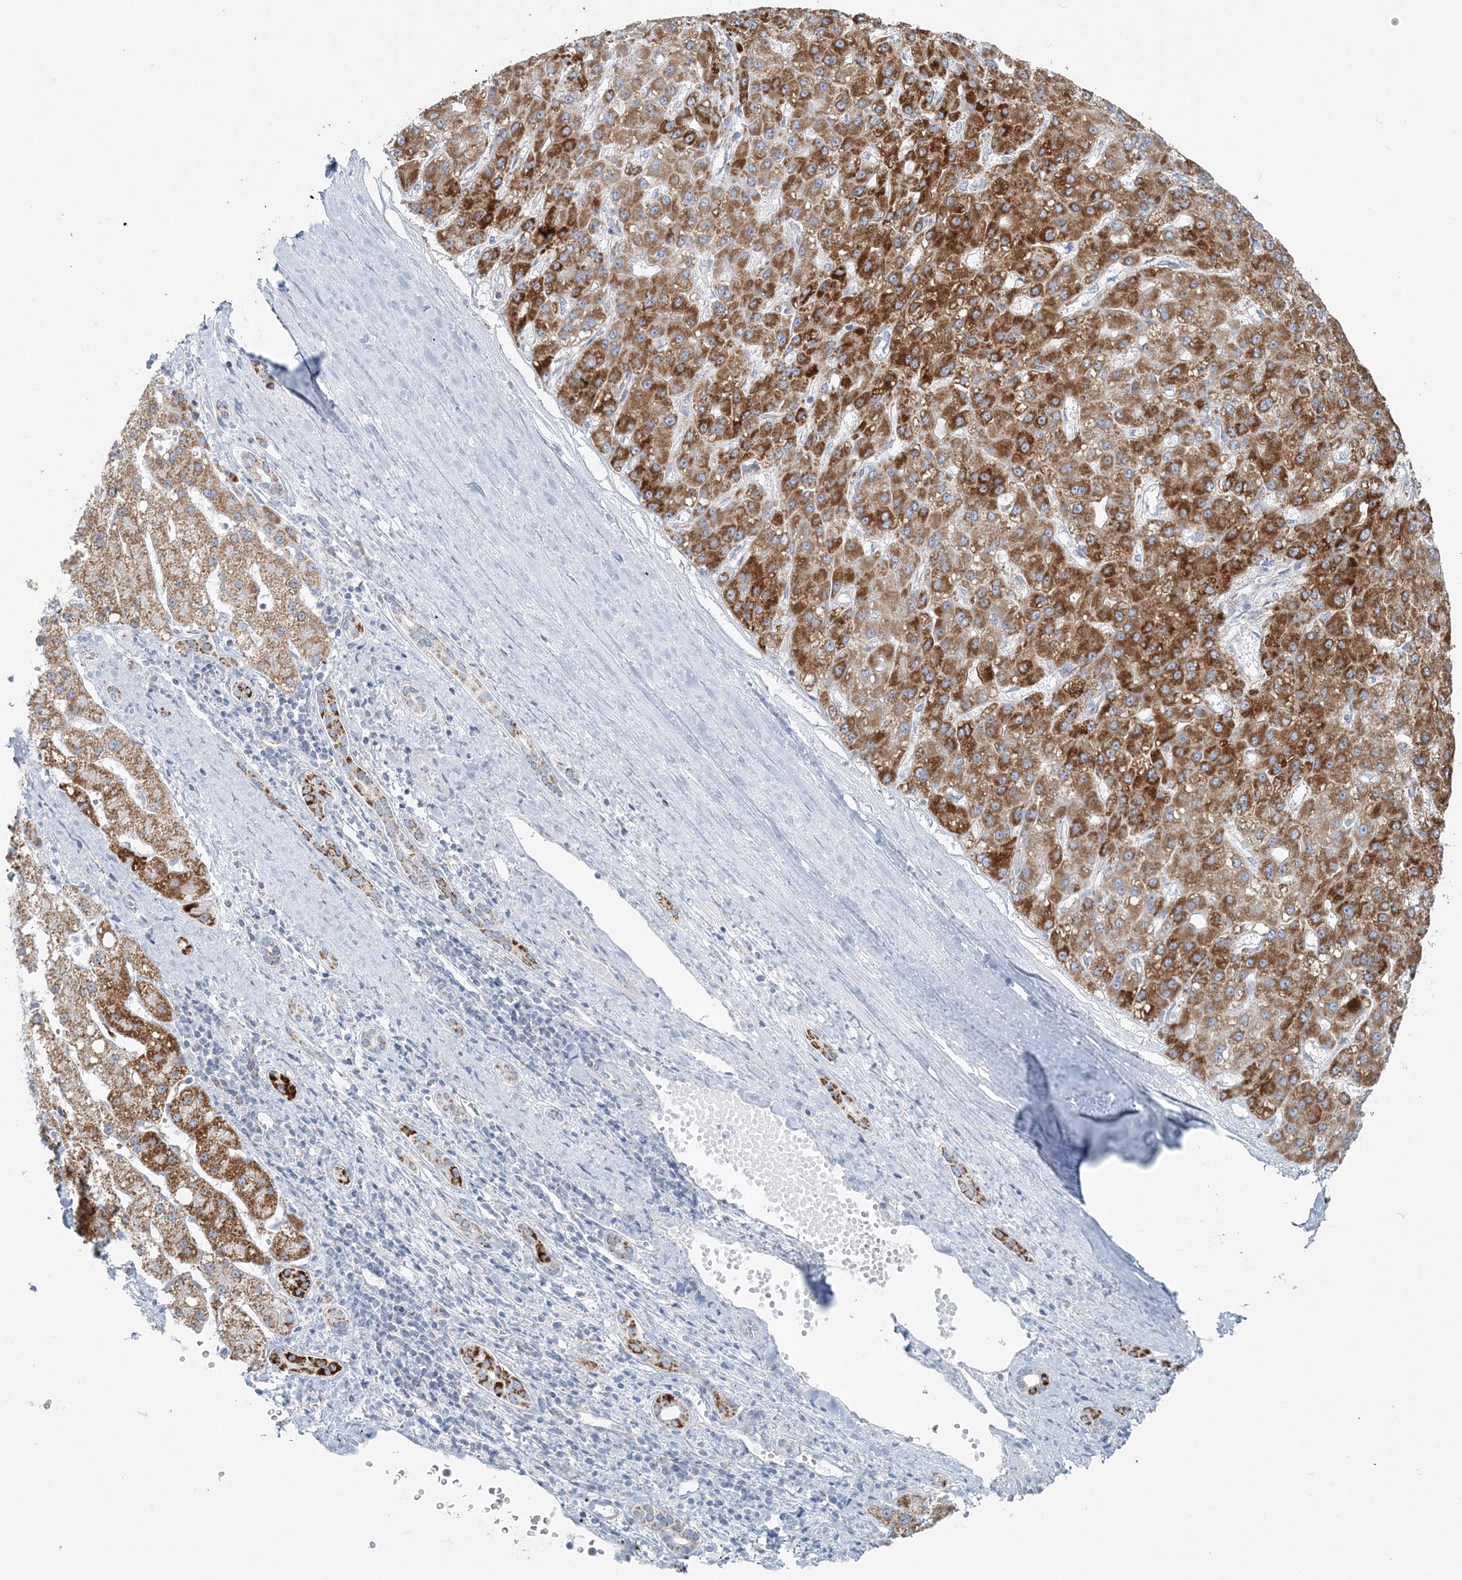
{"staining": {"intensity": "strong", "quantity": ">75%", "location": "cytoplasmic/membranous"}, "tissue": "liver cancer", "cell_type": "Tumor cells", "image_type": "cancer", "snomed": [{"axis": "morphology", "description": "Carcinoma, Hepatocellular, NOS"}, {"axis": "topography", "description": "Liver"}], "caption": "A high-resolution histopathology image shows immunohistochemistry staining of liver hepatocellular carcinoma, which reveals strong cytoplasmic/membranous expression in approximately >75% of tumor cells.", "gene": "PCCB", "patient": {"sex": "male", "age": 67}}